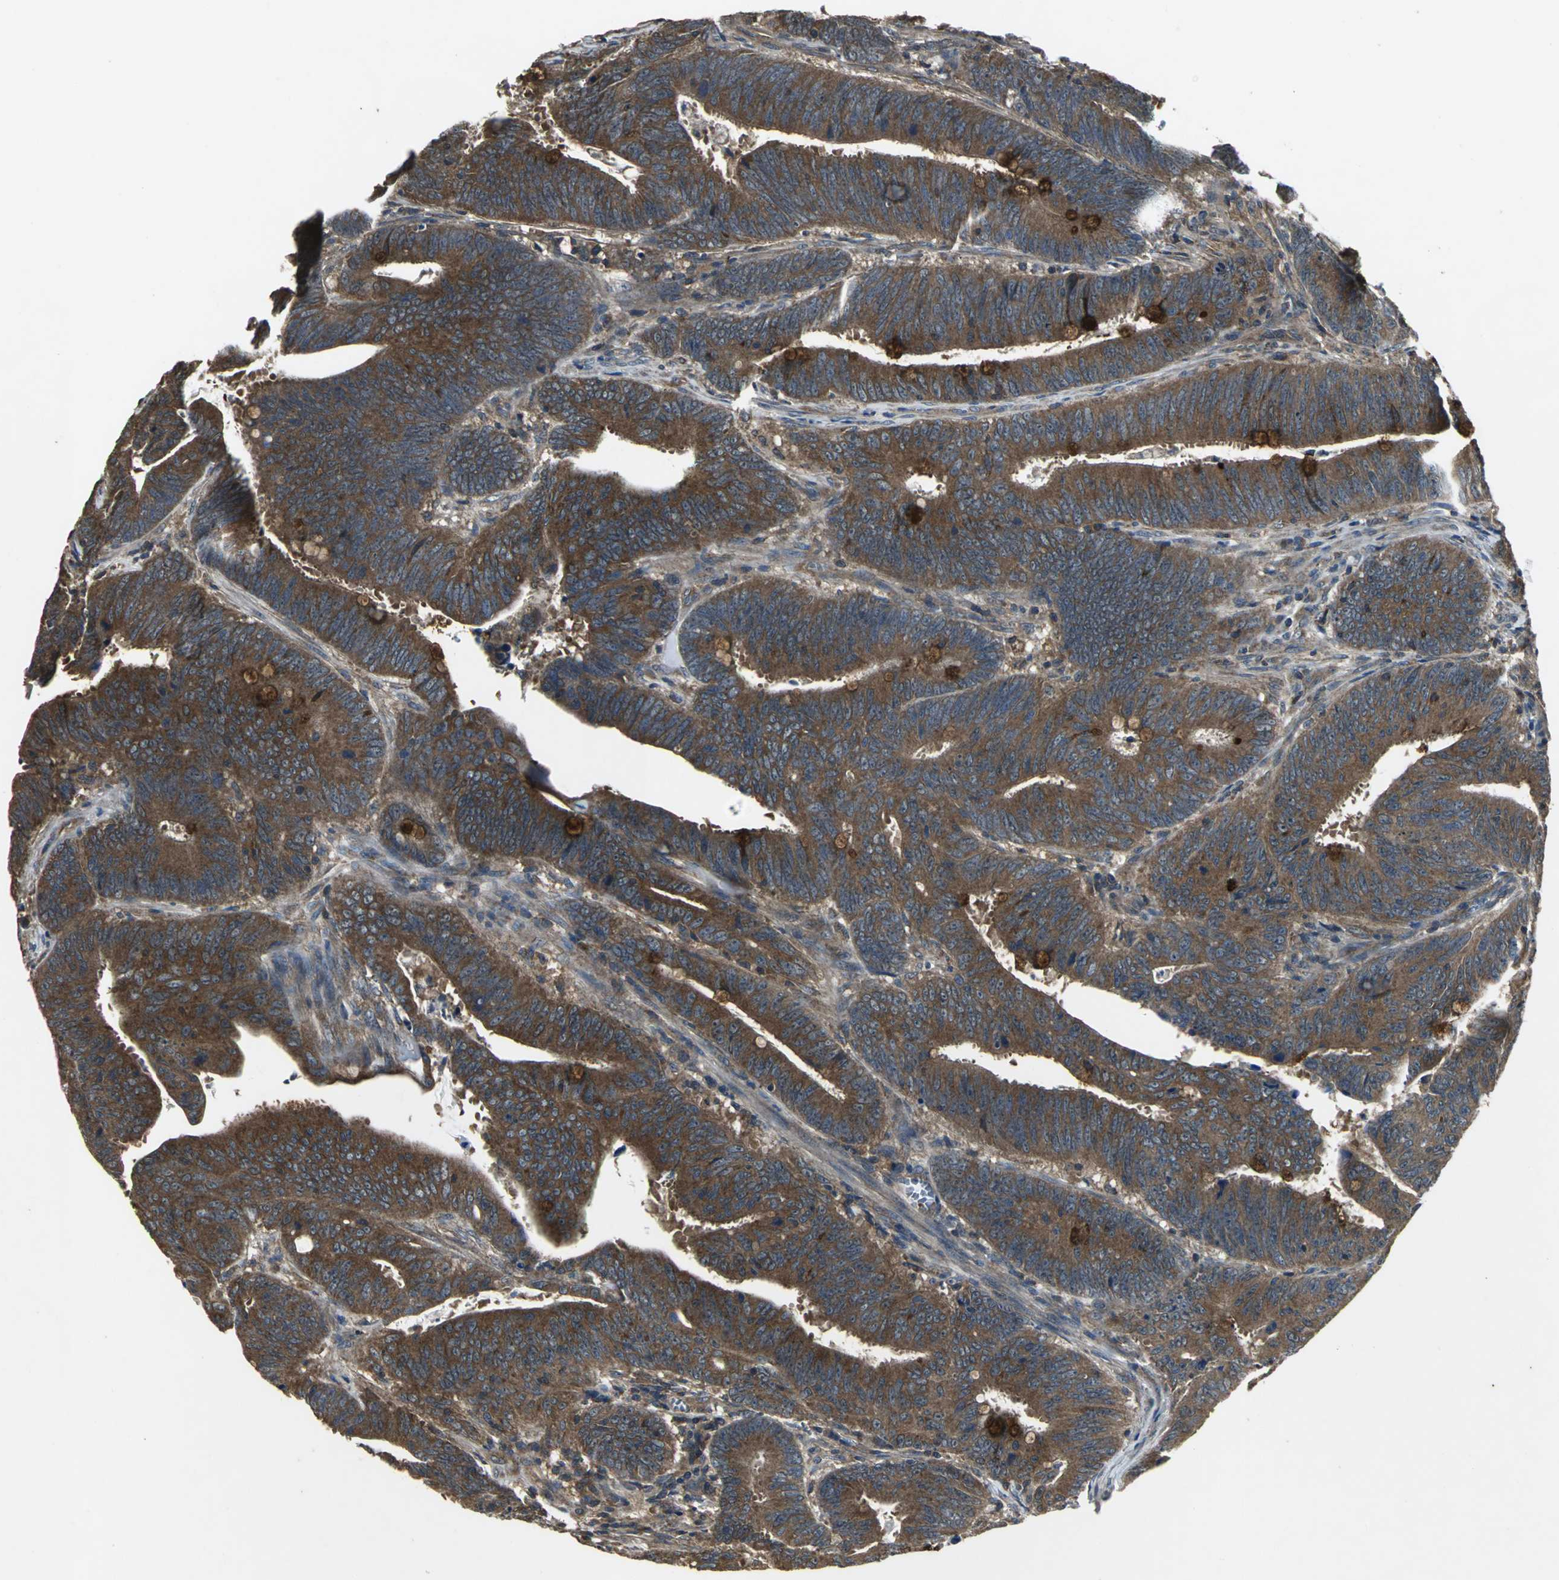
{"staining": {"intensity": "moderate", "quantity": ">75%", "location": "cytoplasmic/membranous"}, "tissue": "colorectal cancer", "cell_type": "Tumor cells", "image_type": "cancer", "snomed": [{"axis": "morphology", "description": "Adenocarcinoma, NOS"}, {"axis": "topography", "description": "Colon"}], "caption": "Protein staining of colorectal cancer (adenocarcinoma) tissue reveals moderate cytoplasmic/membranous staining in about >75% of tumor cells.", "gene": "IRF3", "patient": {"sex": "male", "age": 45}}